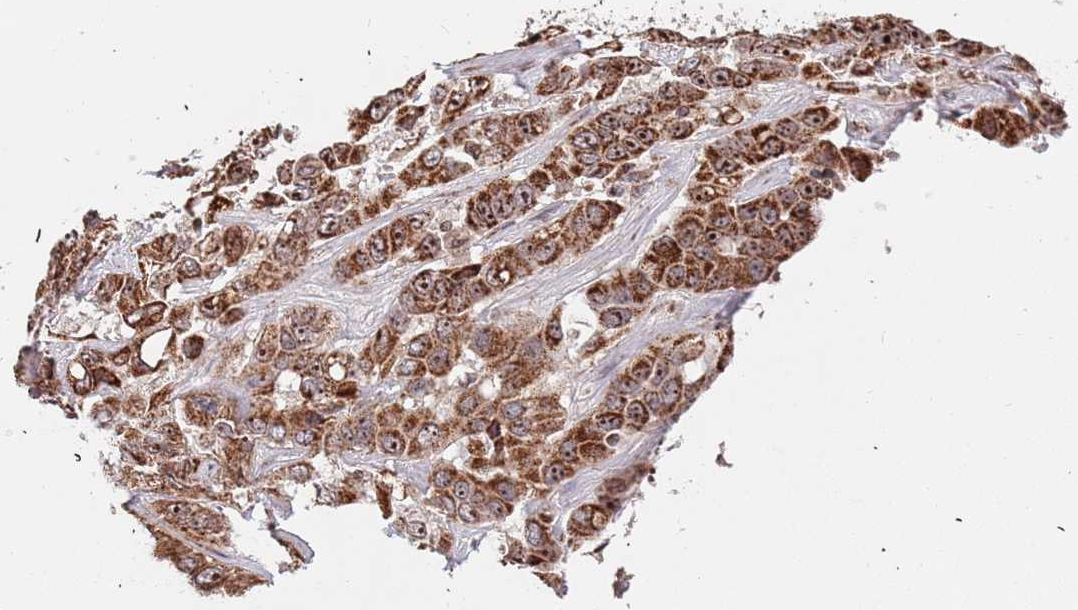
{"staining": {"intensity": "strong", "quantity": ">75%", "location": "cytoplasmic/membranous,nuclear"}, "tissue": "liver cancer", "cell_type": "Tumor cells", "image_type": "cancer", "snomed": [{"axis": "morphology", "description": "Cholangiocarcinoma"}, {"axis": "topography", "description": "Liver"}], "caption": "Strong cytoplasmic/membranous and nuclear protein positivity is appreciated in about >75% of tumor cells in liver cancer (cholangiocarcinoma).", "gene": "DCHS1", "patient": {"sex": "female", "age": 52}}